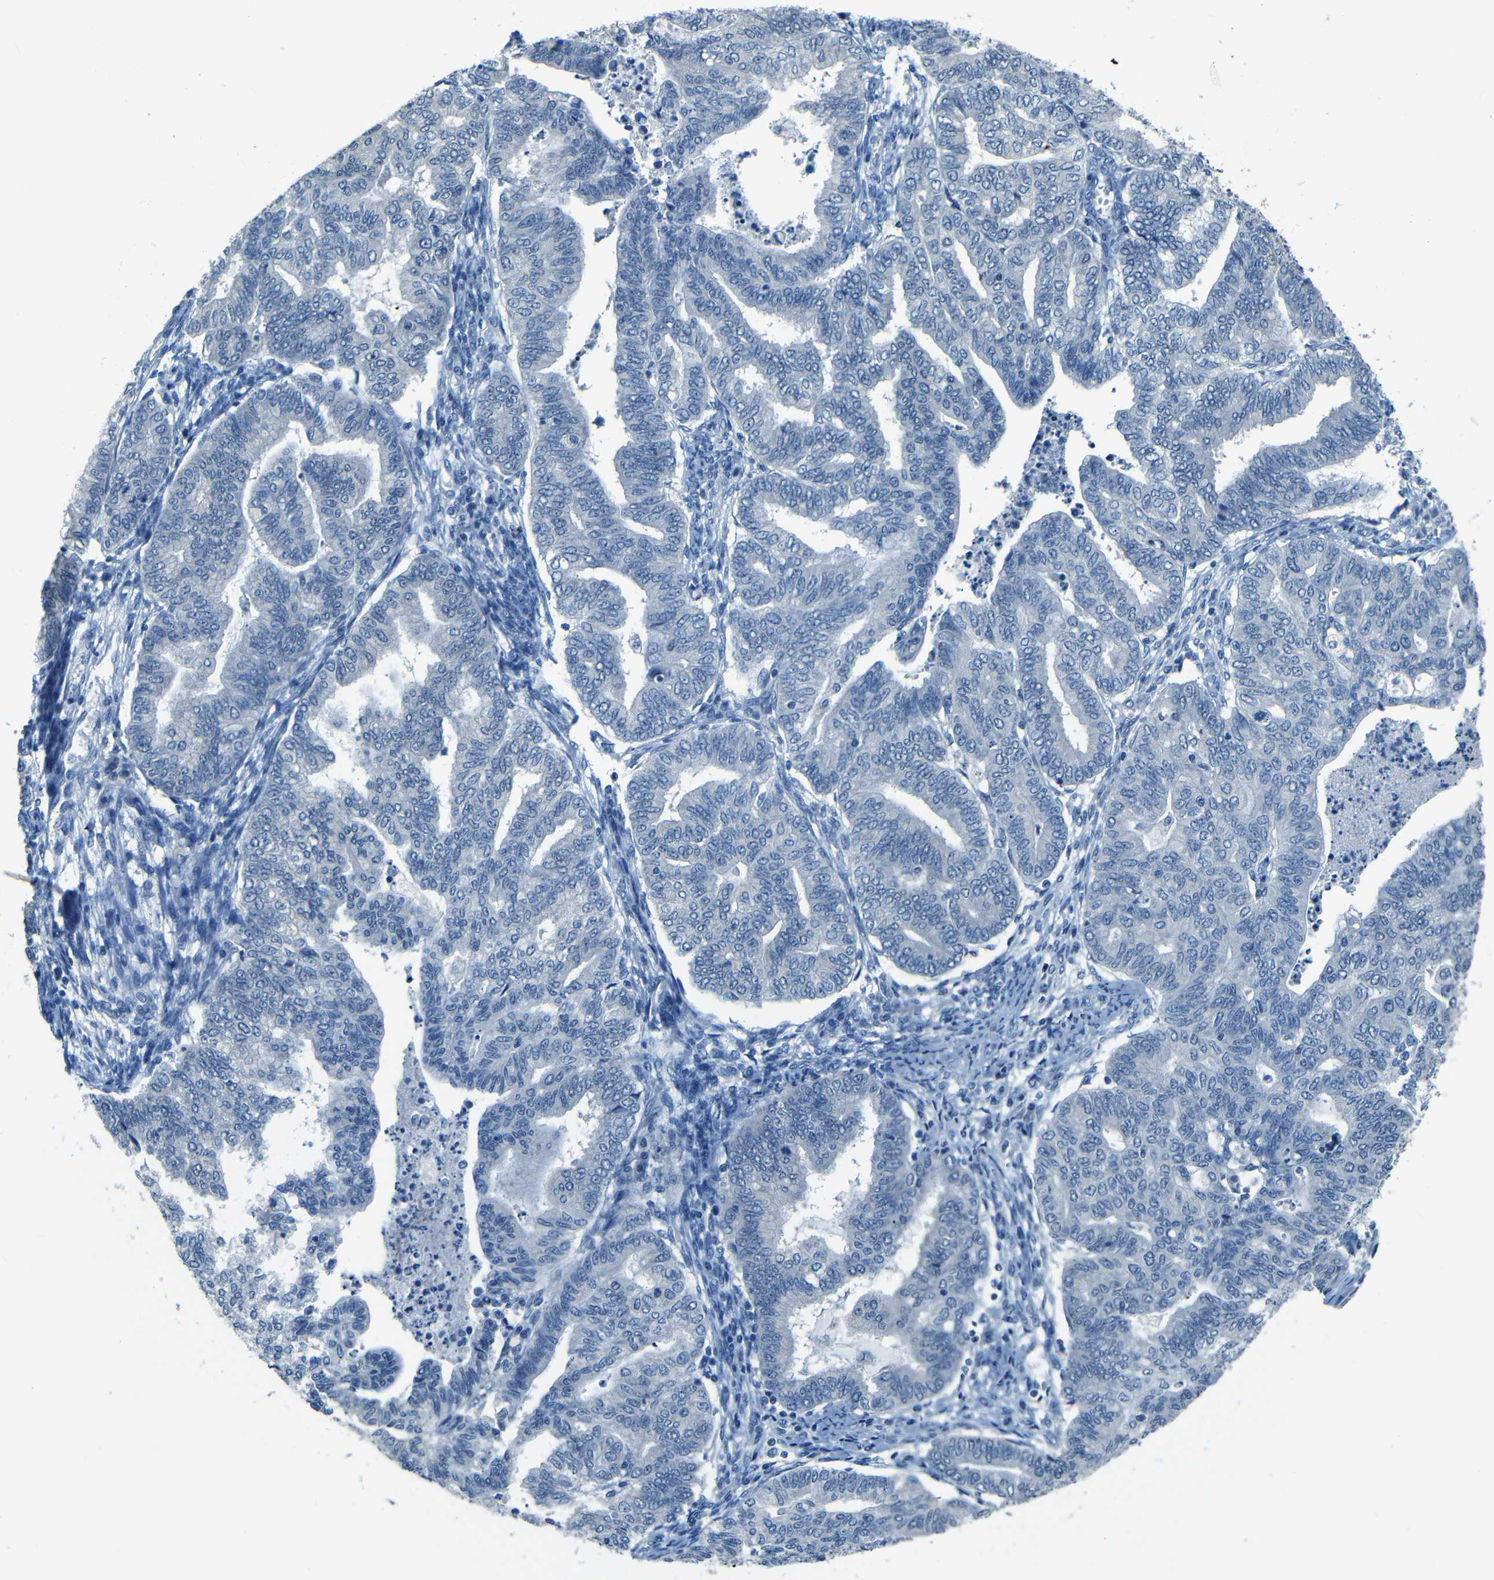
{"staining": {"intensity": "negative", "quantity": "none", "location": "none"}, "tissue": "endometrial cancer", "cell_type": "Tumor cells", "image_type": "cancer", "snomed": [{"axis": "morphology", "description": "Adenocarcinoma, NOS"}, {"axis": "topography", "description": "Endometrium"}], "caption": "This micrograph is of endometrial adenocarcinoma stained with IHC to label a protein in brown with the nuclei are counter-stained blue. There is no staining in tumor cells. Brightfield microscopy of immunohistochemistry (IHC) stained with DAB (3,3'-diaminobenzidine) (brown) and hematoxylin (blue), captured at high magnification.", "gene": "ZMAT1", "patient": {"sex": "female", "age": 79}}